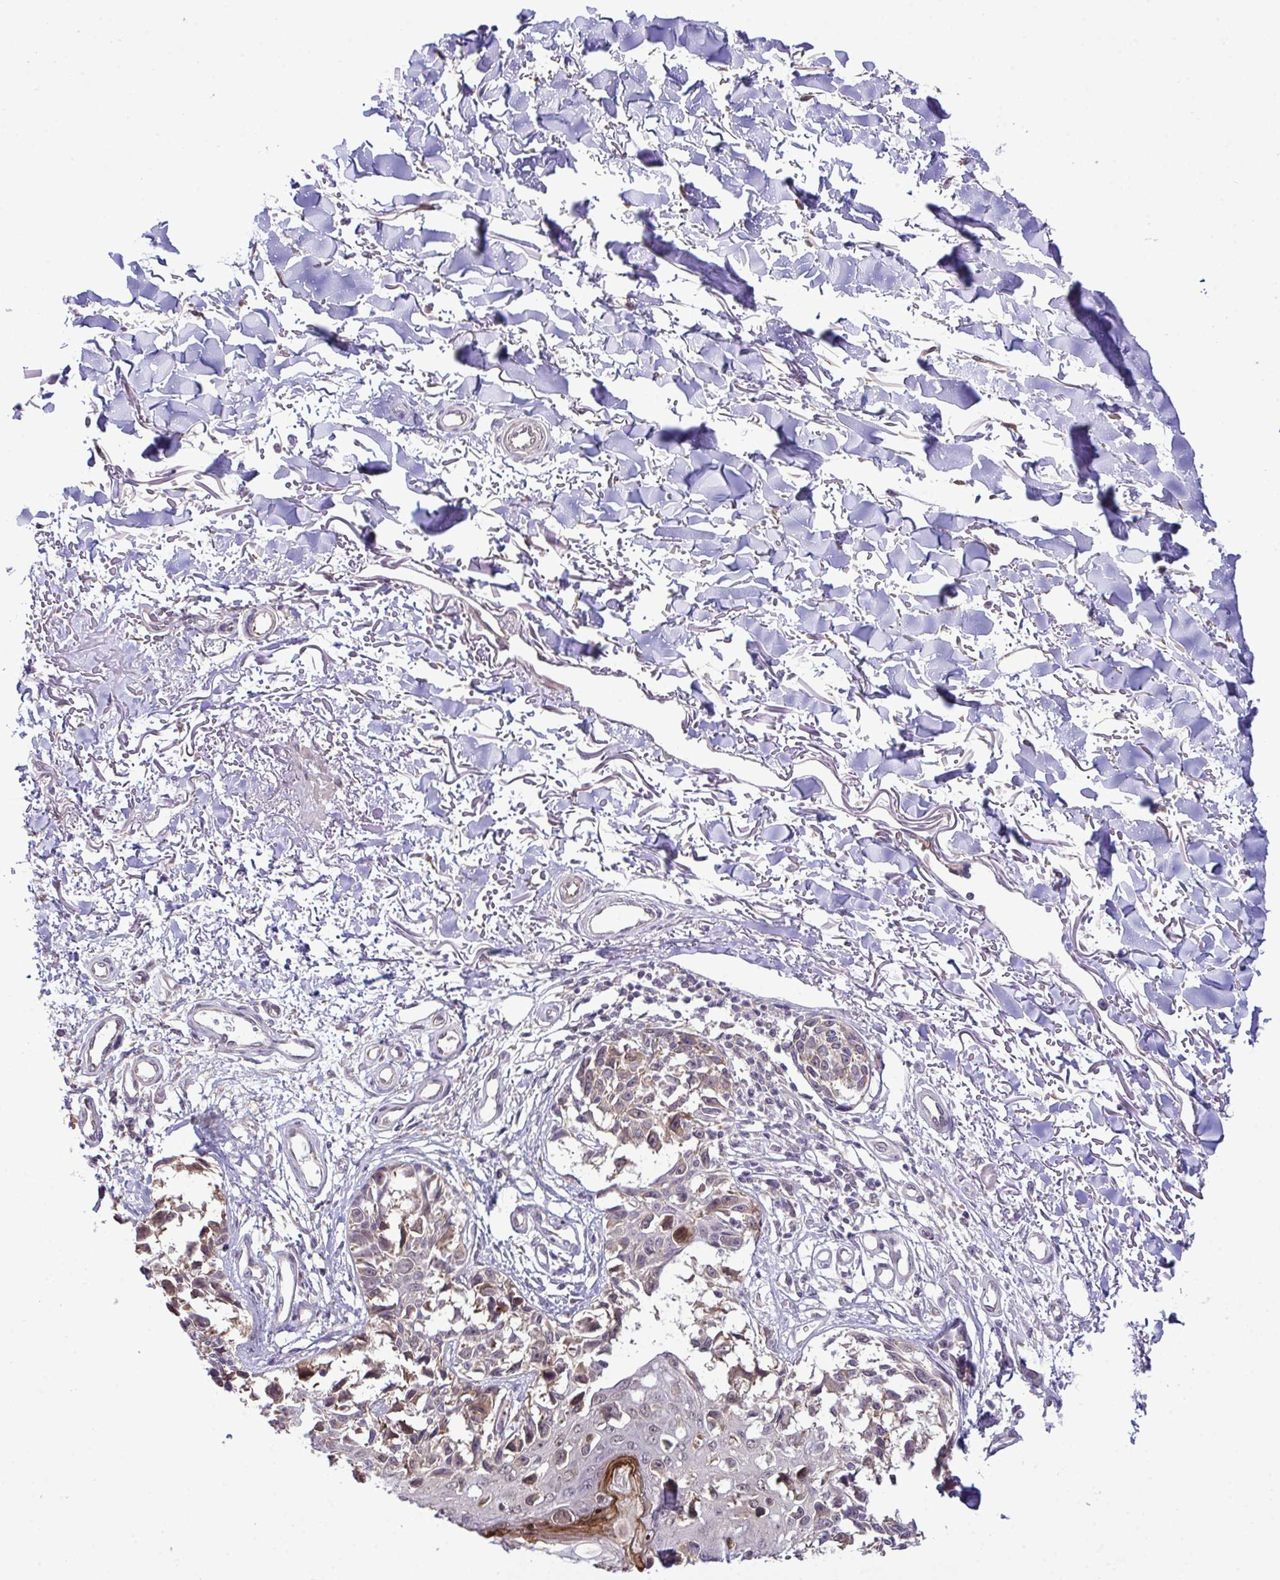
{"staining": {"intensity": "moderate", "quantity": "<25%", "location": "nuclear"}, "tissue": "melanoma", "cell_type": "Tumor cells", "image_type": "cancer", "snomed": [{"axis": "morphology", "description": "Malignant melanoma, NOS"}, {"axis": "topography", "description": "Skin"}], "caption": "Immunohistochemical staining of human melanoma reveals moderate nuclear protein expression in about <25% of tumor cells. Nuclei are stained in blue.", "gene": "CMPK1", "patient": {"sex": "male", "age": 73}}